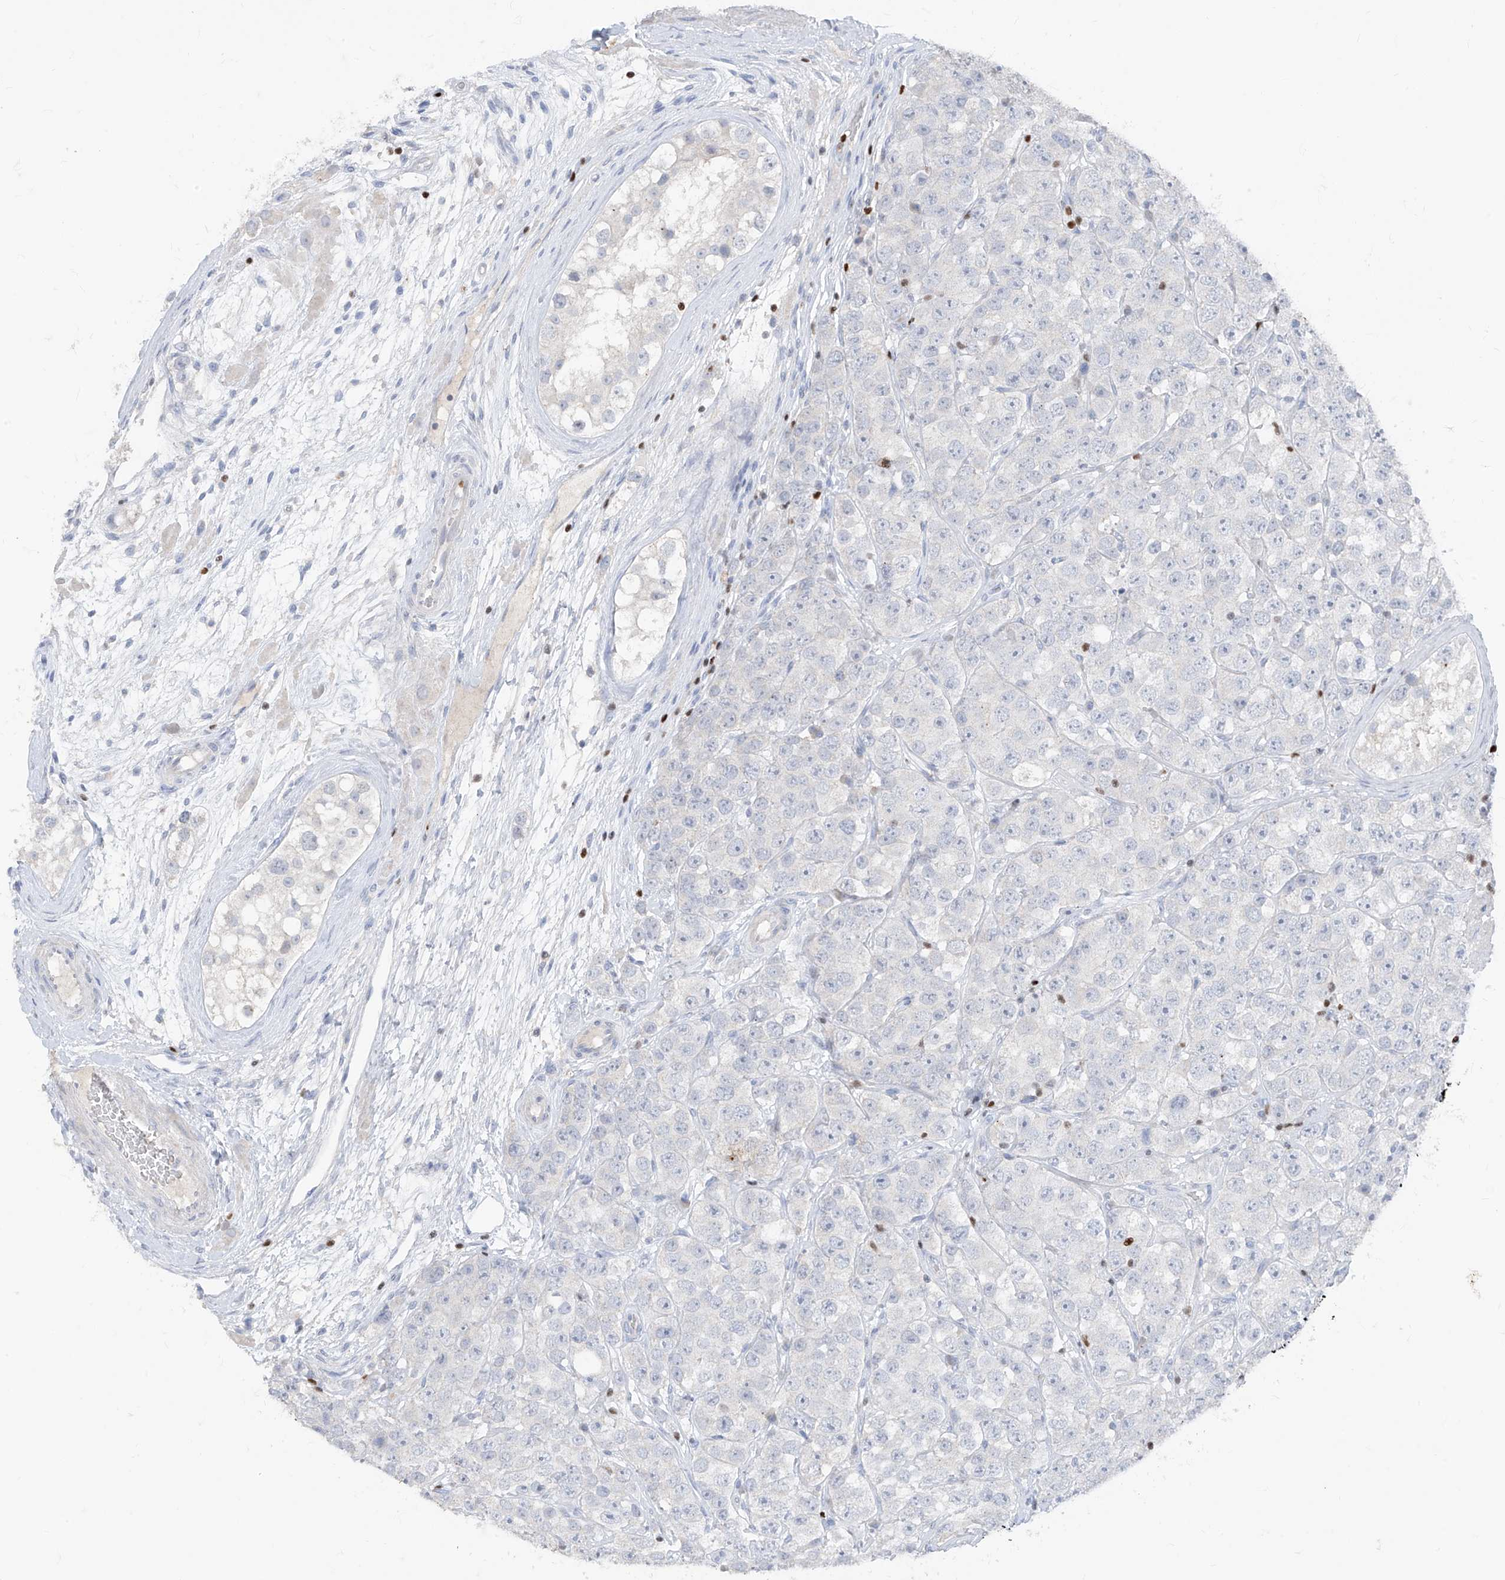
{"staining": {"intensity": "negative", "quantity": "none", "location": "none"}, "tissue": "testis cancer", "cell_type": "Tumor cells", "image_type": "cancer", "snomed": [{"axis": "morphology", "description": "Seminoma, NOS"}, {"axis": "topography", "description": "Testis"}], "caption": "A high-resolution photomicrograph shows IHC staining of testis cancer (seminoma), which displays no significant expression in tumor cells. (DAB (3,3'-diaminobenzidine) IHC, high magnification).", "gene": "TBX21", "patient": {"sex": "male", "age": 28}}